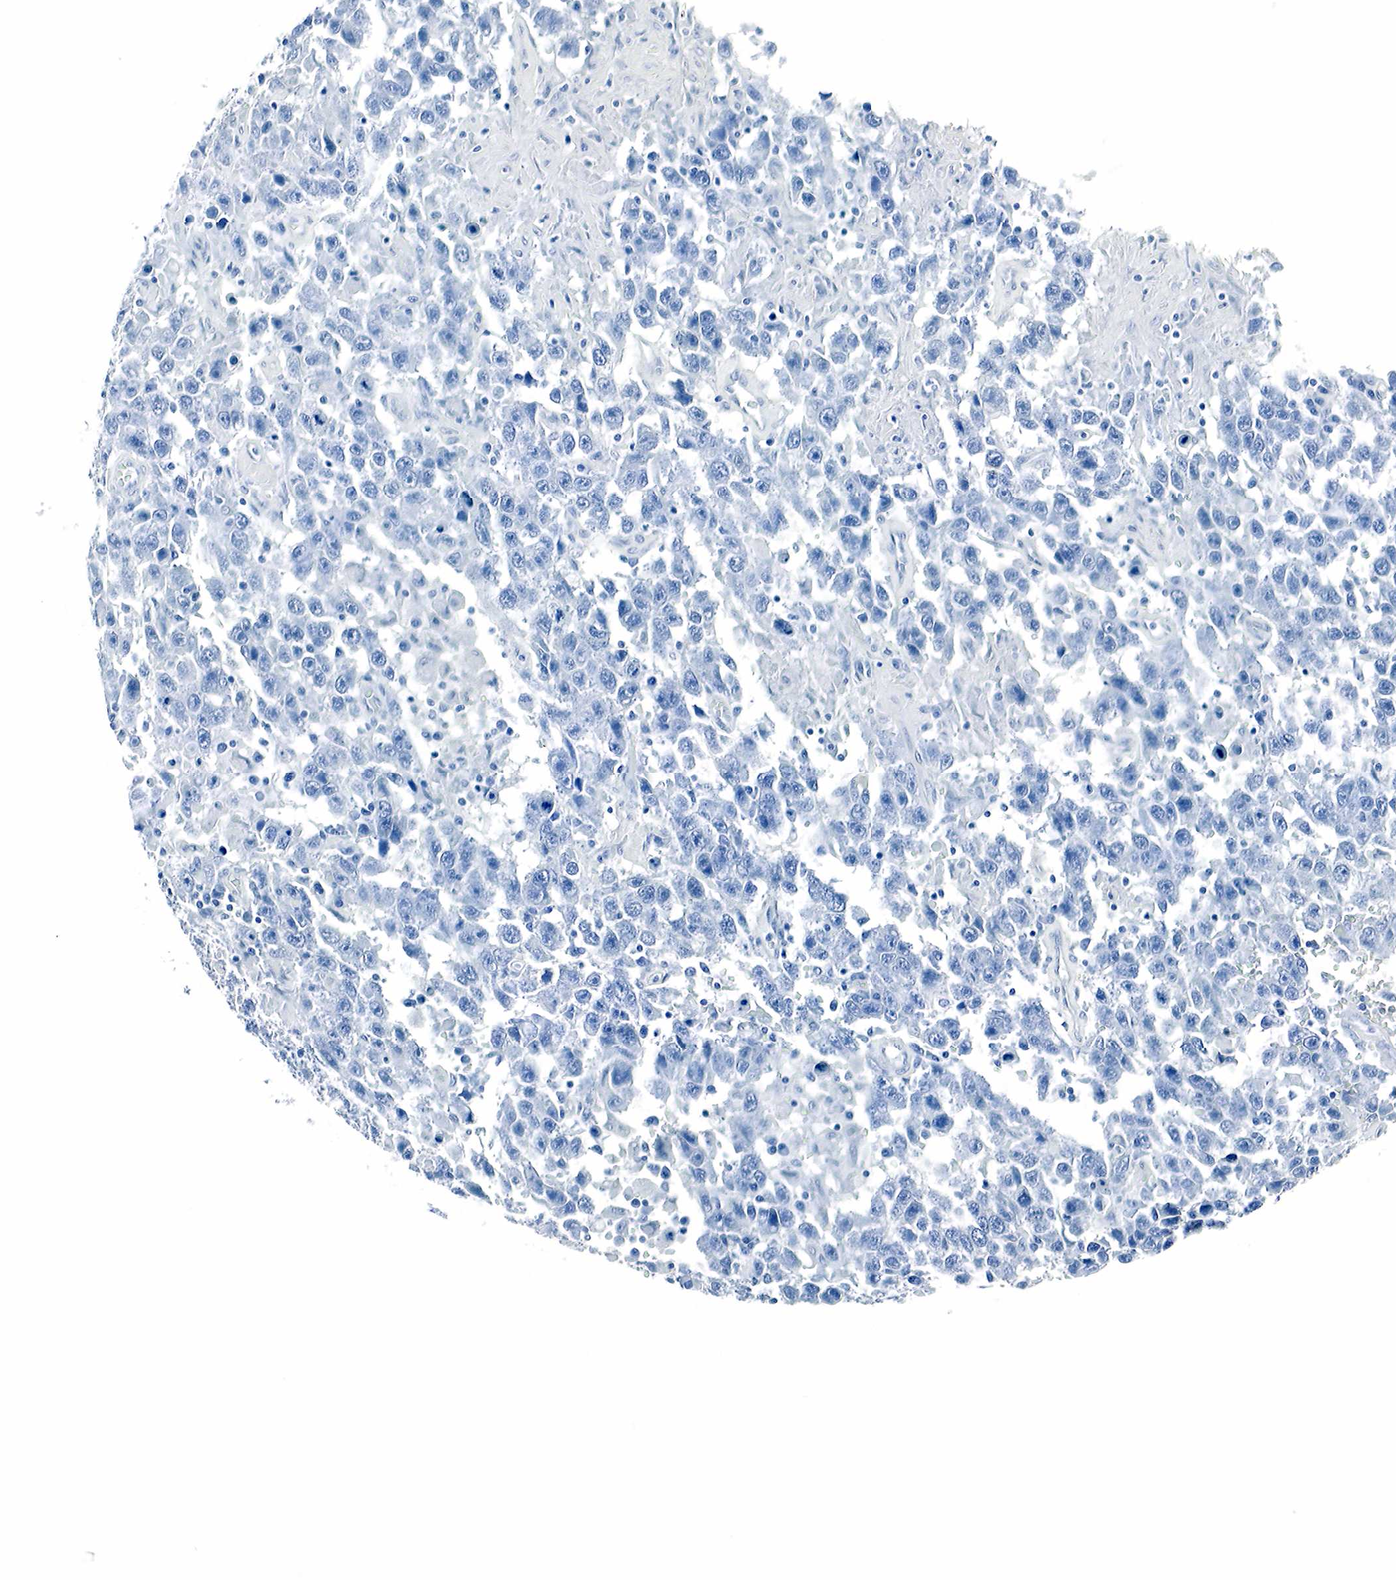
{"staining": {"intensity": "negative", "quantity": "none", "location": "none"}, "tissue": "testis cancer", "cell_type": "Tumor cells", "image_type": "cancer", "snomed": [{"axis": "morphology", "description": "Seminoma, NOS"}, {"axis": "topography", "description": "Testis"}], "caption": "This is a photomicrograph of immunohistochemistry staining of testis cancer, which shows no staining in tumor cells.", "gene": "GCG", "patient": {"sex": "male", "age": 41}}